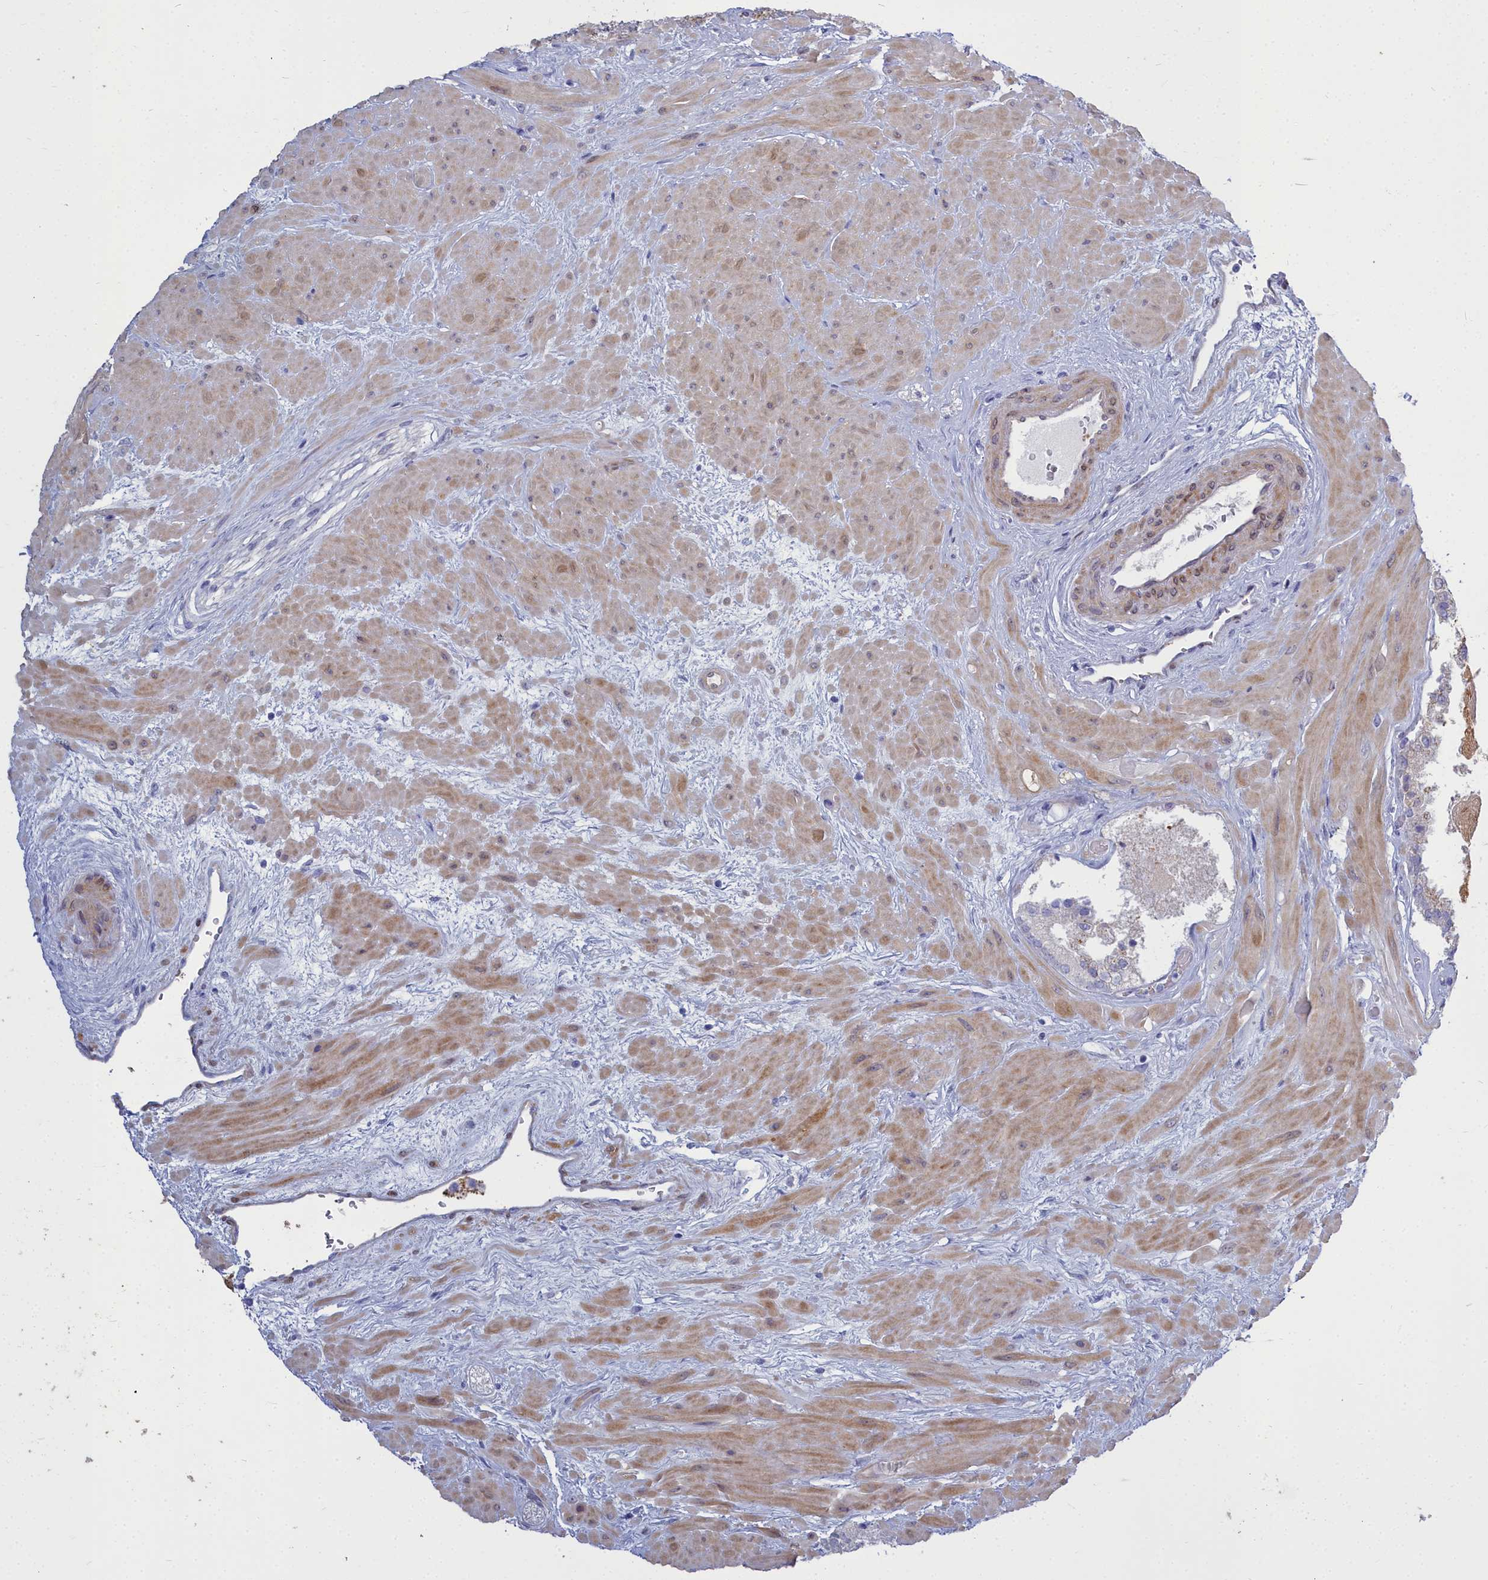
{"staining": {"intensity": "negative", "quantity": "none", "location": "none"}, "tissue": "prostate", "cell_type": "Glandular cells", "image_type": "normal", "snomed": [{"axis": "morphology", "description": "Normal tissue, NOS"}, {"axis": "topography", "description": "Prostate"}], "caption": "A high-resolution histopathology image shows IHC staining of benign prostate, which exhibits no significant expression in glandular cells.", "gene": "PPP1R14A", "patient": {"sex": "male", "age": 48}}